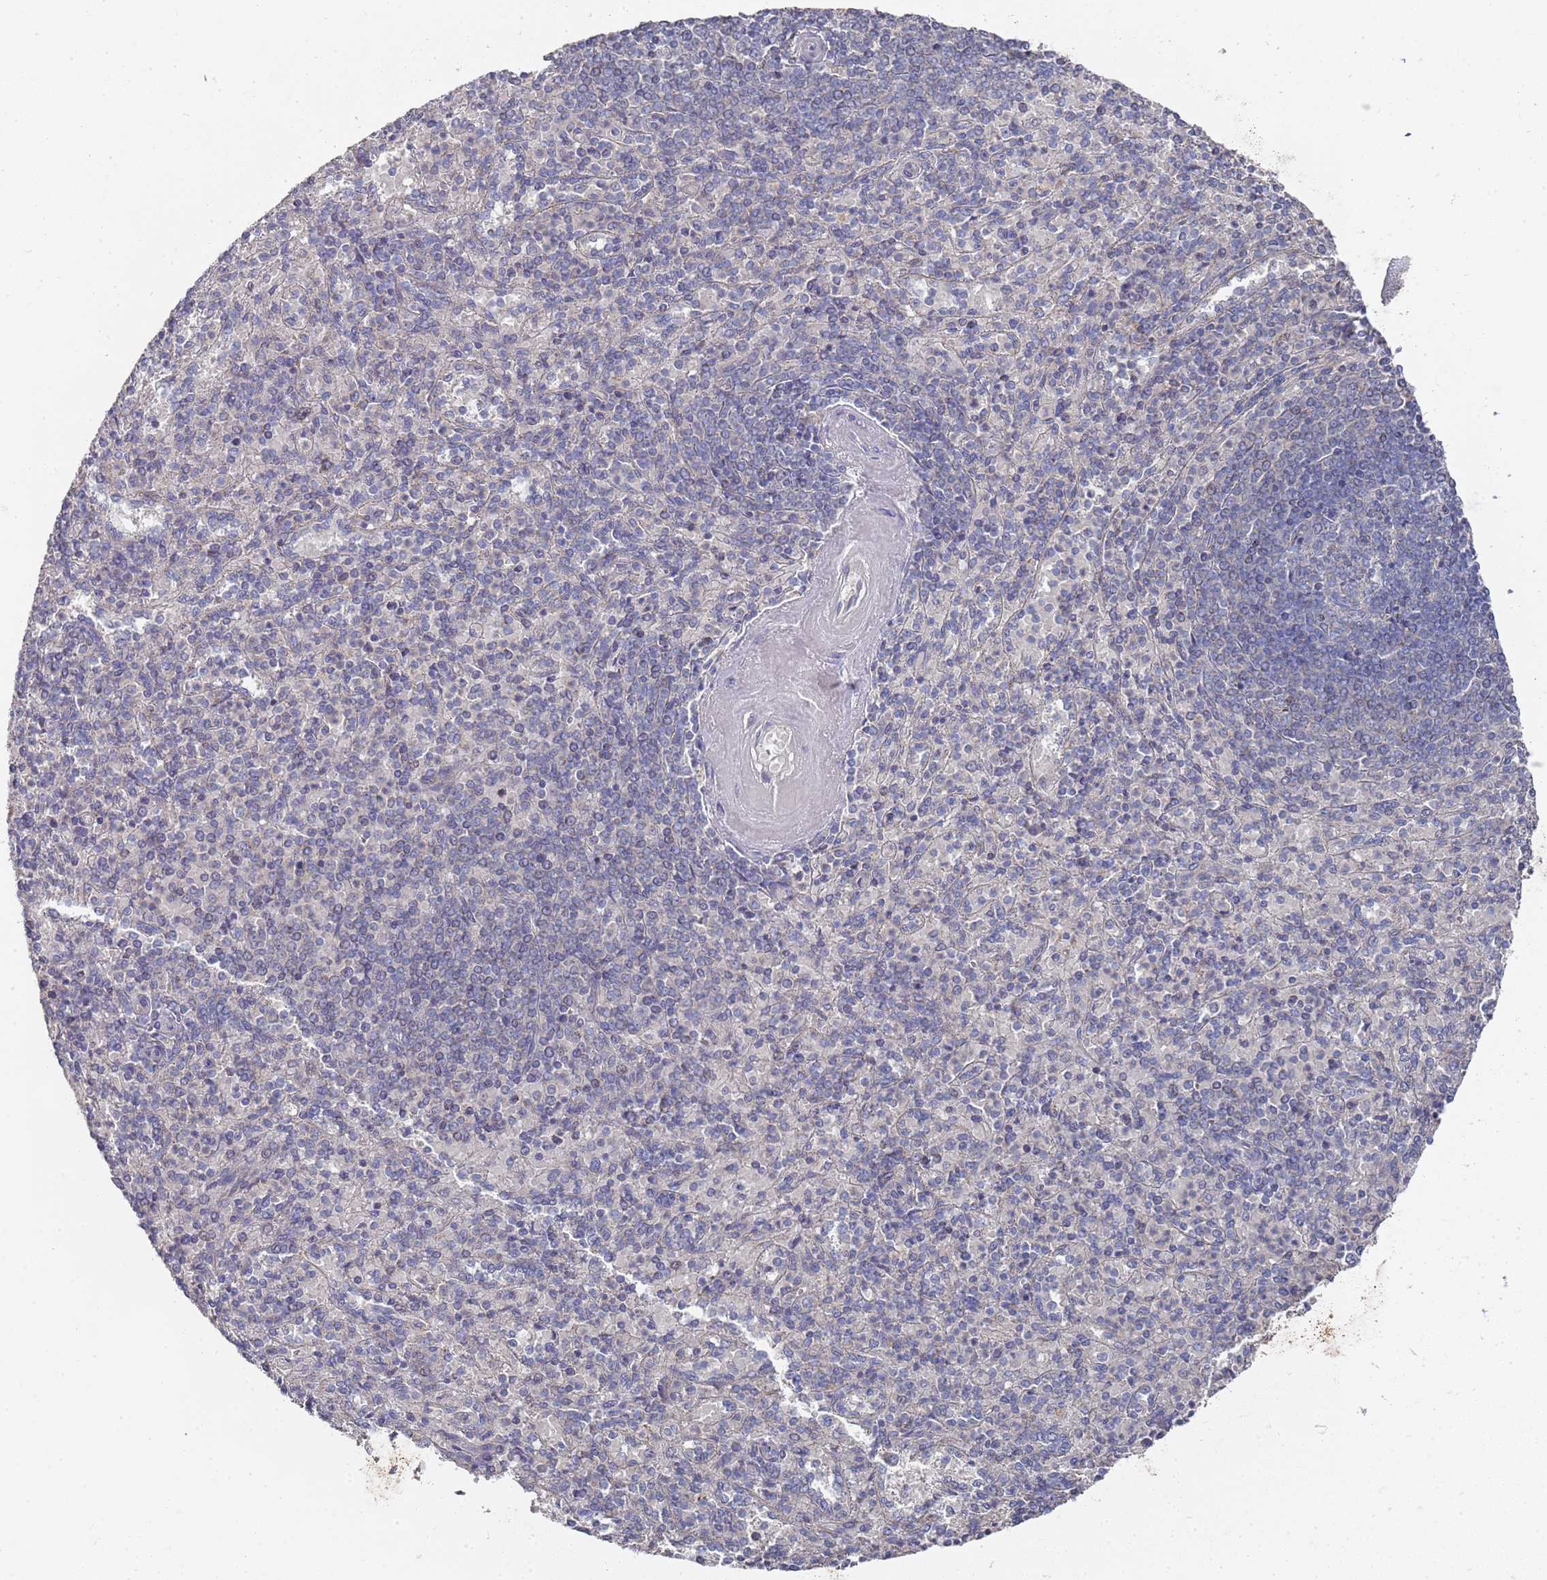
{"staining": {"intensity": "negative", "quantity": "none", "location": "none"}, "tissue": "spleen", "cell_type": "Cells in red pulp", "image_type": "normal", "snomed": [{"axis": "morphology", "description": "Normal tissue, NOS"}, {"axis": "topography", "description": "Spleen"}], "caption": "This photomicrograph is of benign spleen stained with IHC to label a protein in brown with the nuclei are counter-stained blue. There is no expression in cells in red pulp. Nuclei are stained in blue.", "gene": "NPEPPS", "patient": {"sex": "male", "age": 82}}